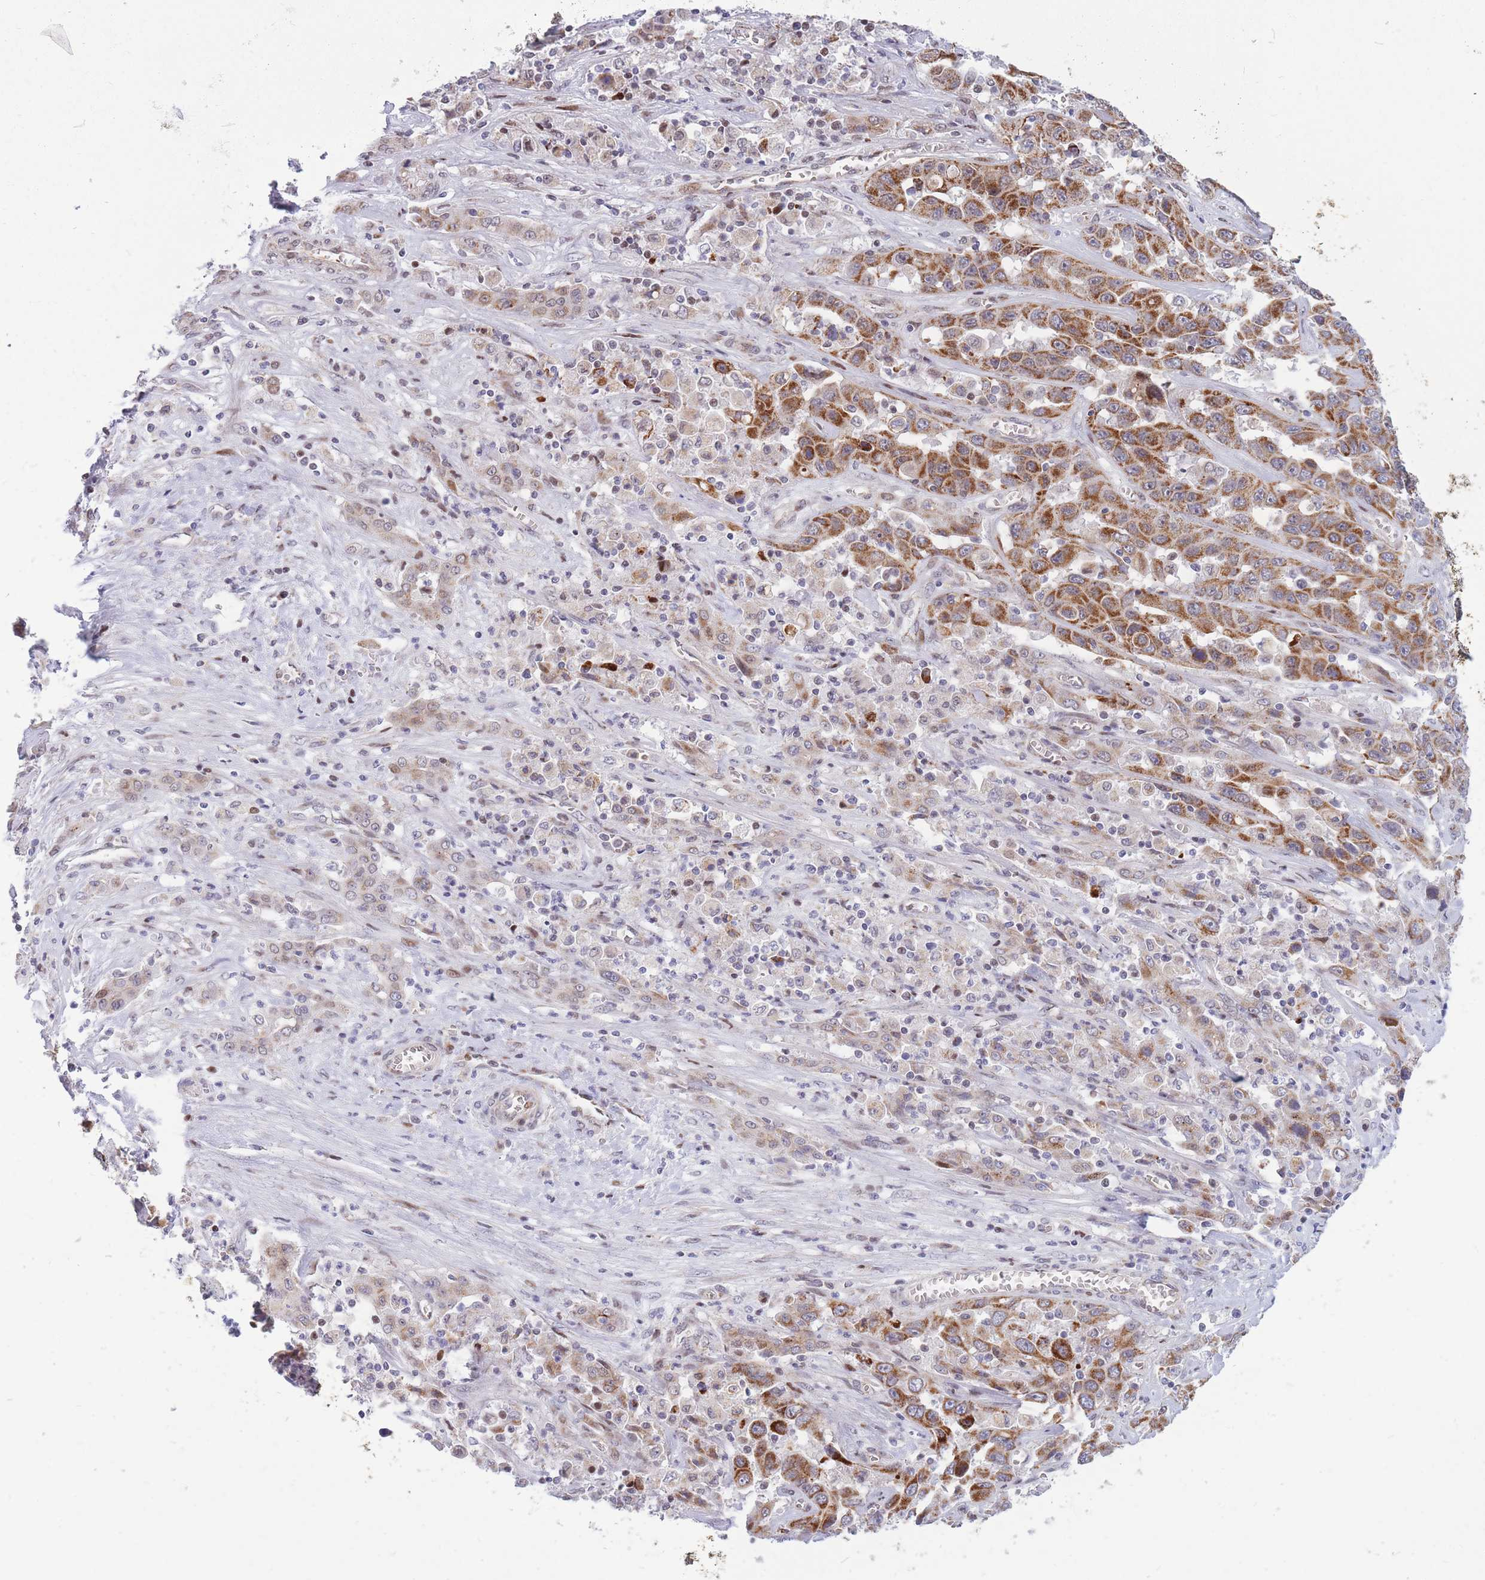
{"staining": {"intensity": "strong", "quantity": ">75%", "location": "cytoplasmic/membranous"}, "tissue": "liver cancer", "cell_type": "Tumor cells", "image_type": "cancer", "snomed": [{"axis": "morphology", "description": "Cholangiocarcinoma"}, {"axis": "topography", "description": "Liver"}], "caption": "This is a histology image of immunohistochemistry staining of cholangiocarcinoma (liver), which shows strong positivity in the cytoplasmic/membranous of tumor cells.", "gene": "MOB4", "patient": {"sex": "female", "age": 52}}